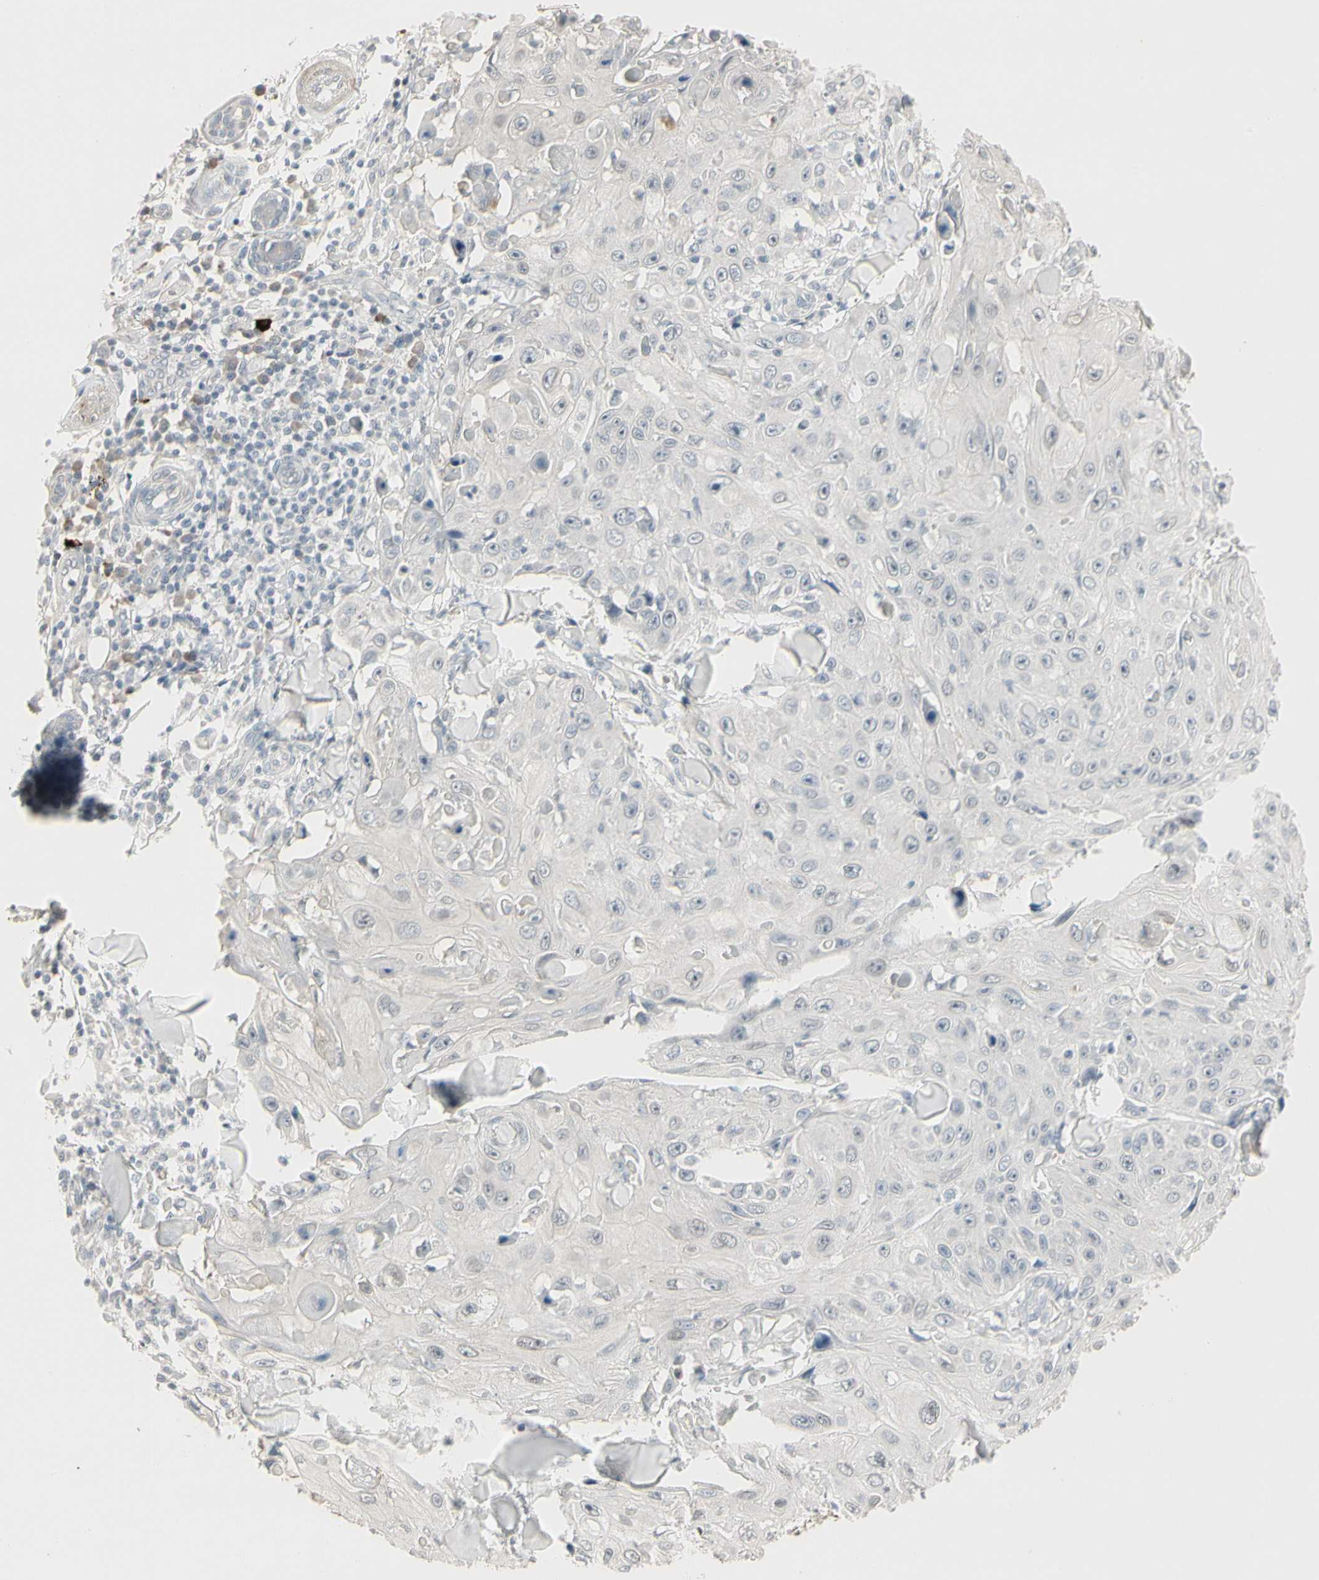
{"staining": {"intensity": "negative", "quantity": "none", "location": "none"}, "tissue": "skin cancer", "cell_type": "Tumor cells", "image_type": "cancer", "snomed": [{"axis": "morphology", "description": "Squamous cell carcinoma, NOS"}, {"axis": "topography", "description": "Skin"}], "caption": "Tumor cells are negative for protein expression in human squamous cell carcinoma (skin). The staining is performed using DAB brown chromogen with nuclei counter-stained in using hematoxylin.", "gene": "DMPK", "patient": {"sex": "male", "age": 86}}